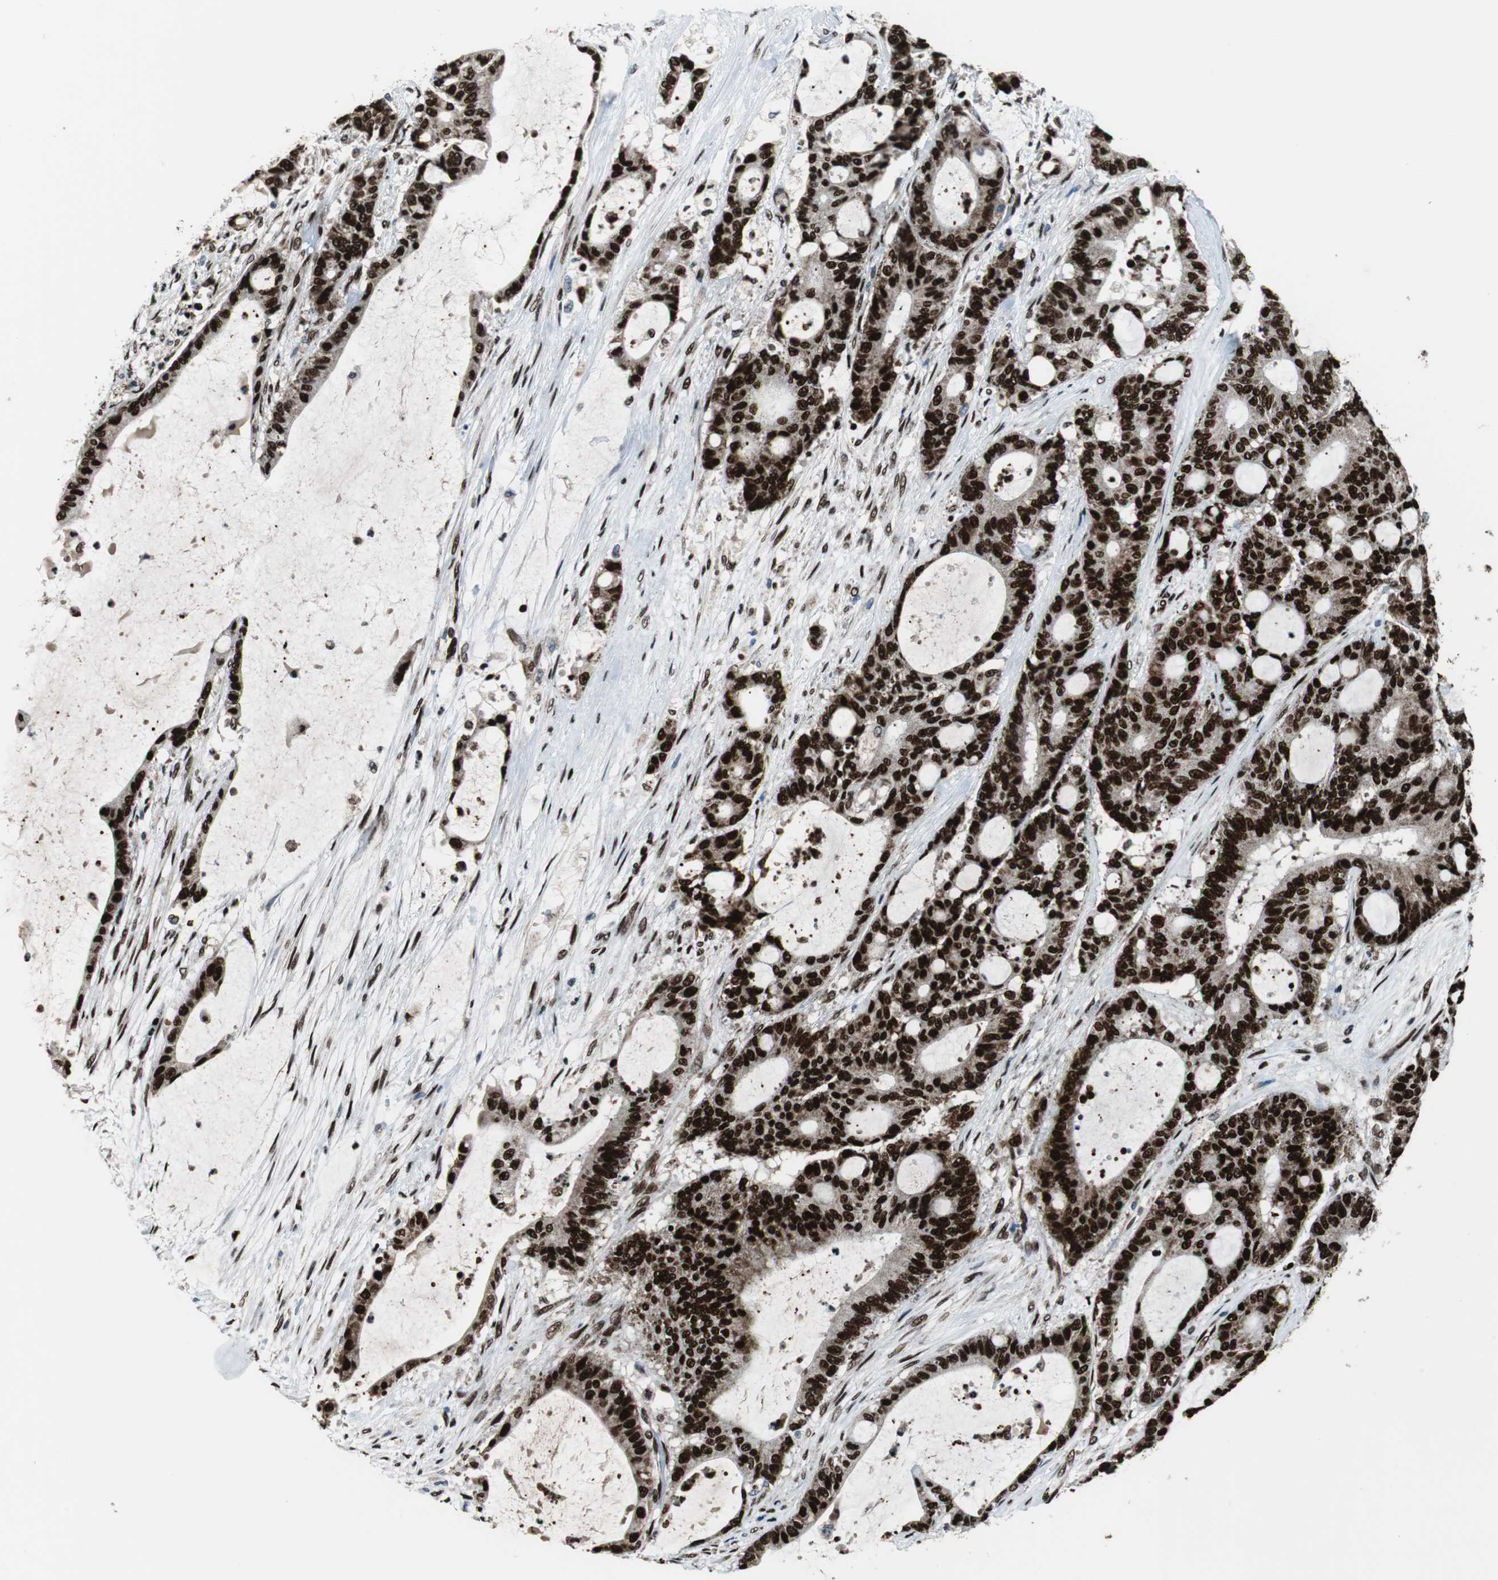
{"staining": {"intensity": "strong", "quantity": ">75%", "location": "nuclear"}, "tissue": "liver cancer", "cell_type": "Tumor cells", "image_type": "cancer", "snomed": [{"axis": "morphology", "description": "Cholangiocarcinoma"}, {"axis": "topography", "description": "Liver"}], "caption": "Liver cancer stained for a protein shows strong nuclear positivity in tumor cells.", "gene": "HDAC1", "patient": {"sex": "female", "age": 73}}